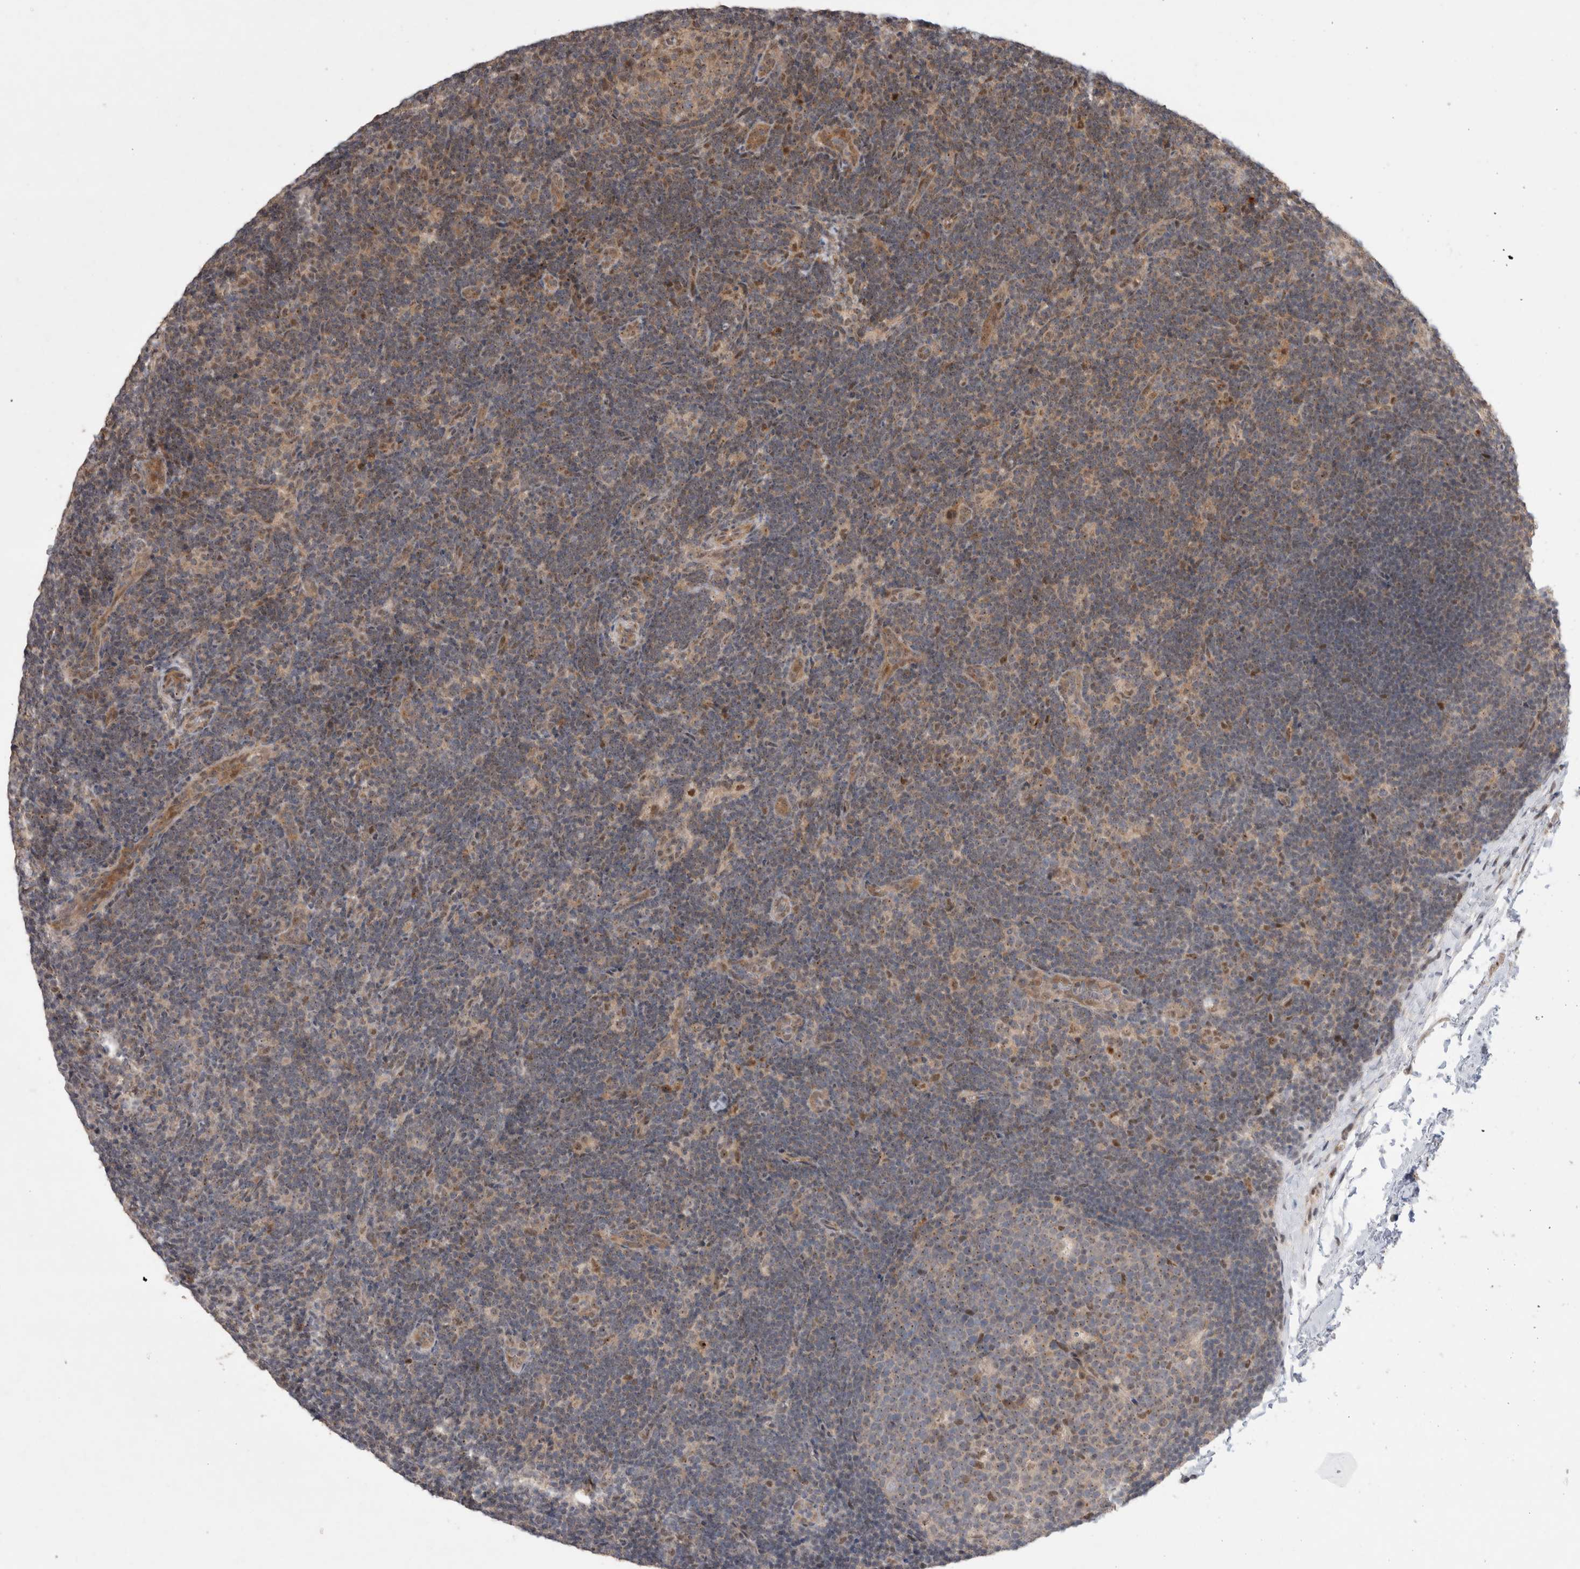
{"staining": {"intensity": "weak", "quantity": "<25%", "location": "cytoplasmic/membranous"}, "tissue": "lymph node", "cell_type": "Germinal center cells", "image_type": "normal", "snomed": [{"axis": "morphology", "description": "Normal tissue, NOS"}, {"axis": "topography", "description": "Lymph node"}], "caption": "Germinal center cells are negative for brown protein staining in unremarkable lymph node. (Brightfield microscopy of DAB (3,3'-diaminobenzidine) IHC at high magnification).", "gene": "SLC29A1", "patient": {"sex": "female", "age": 22}}